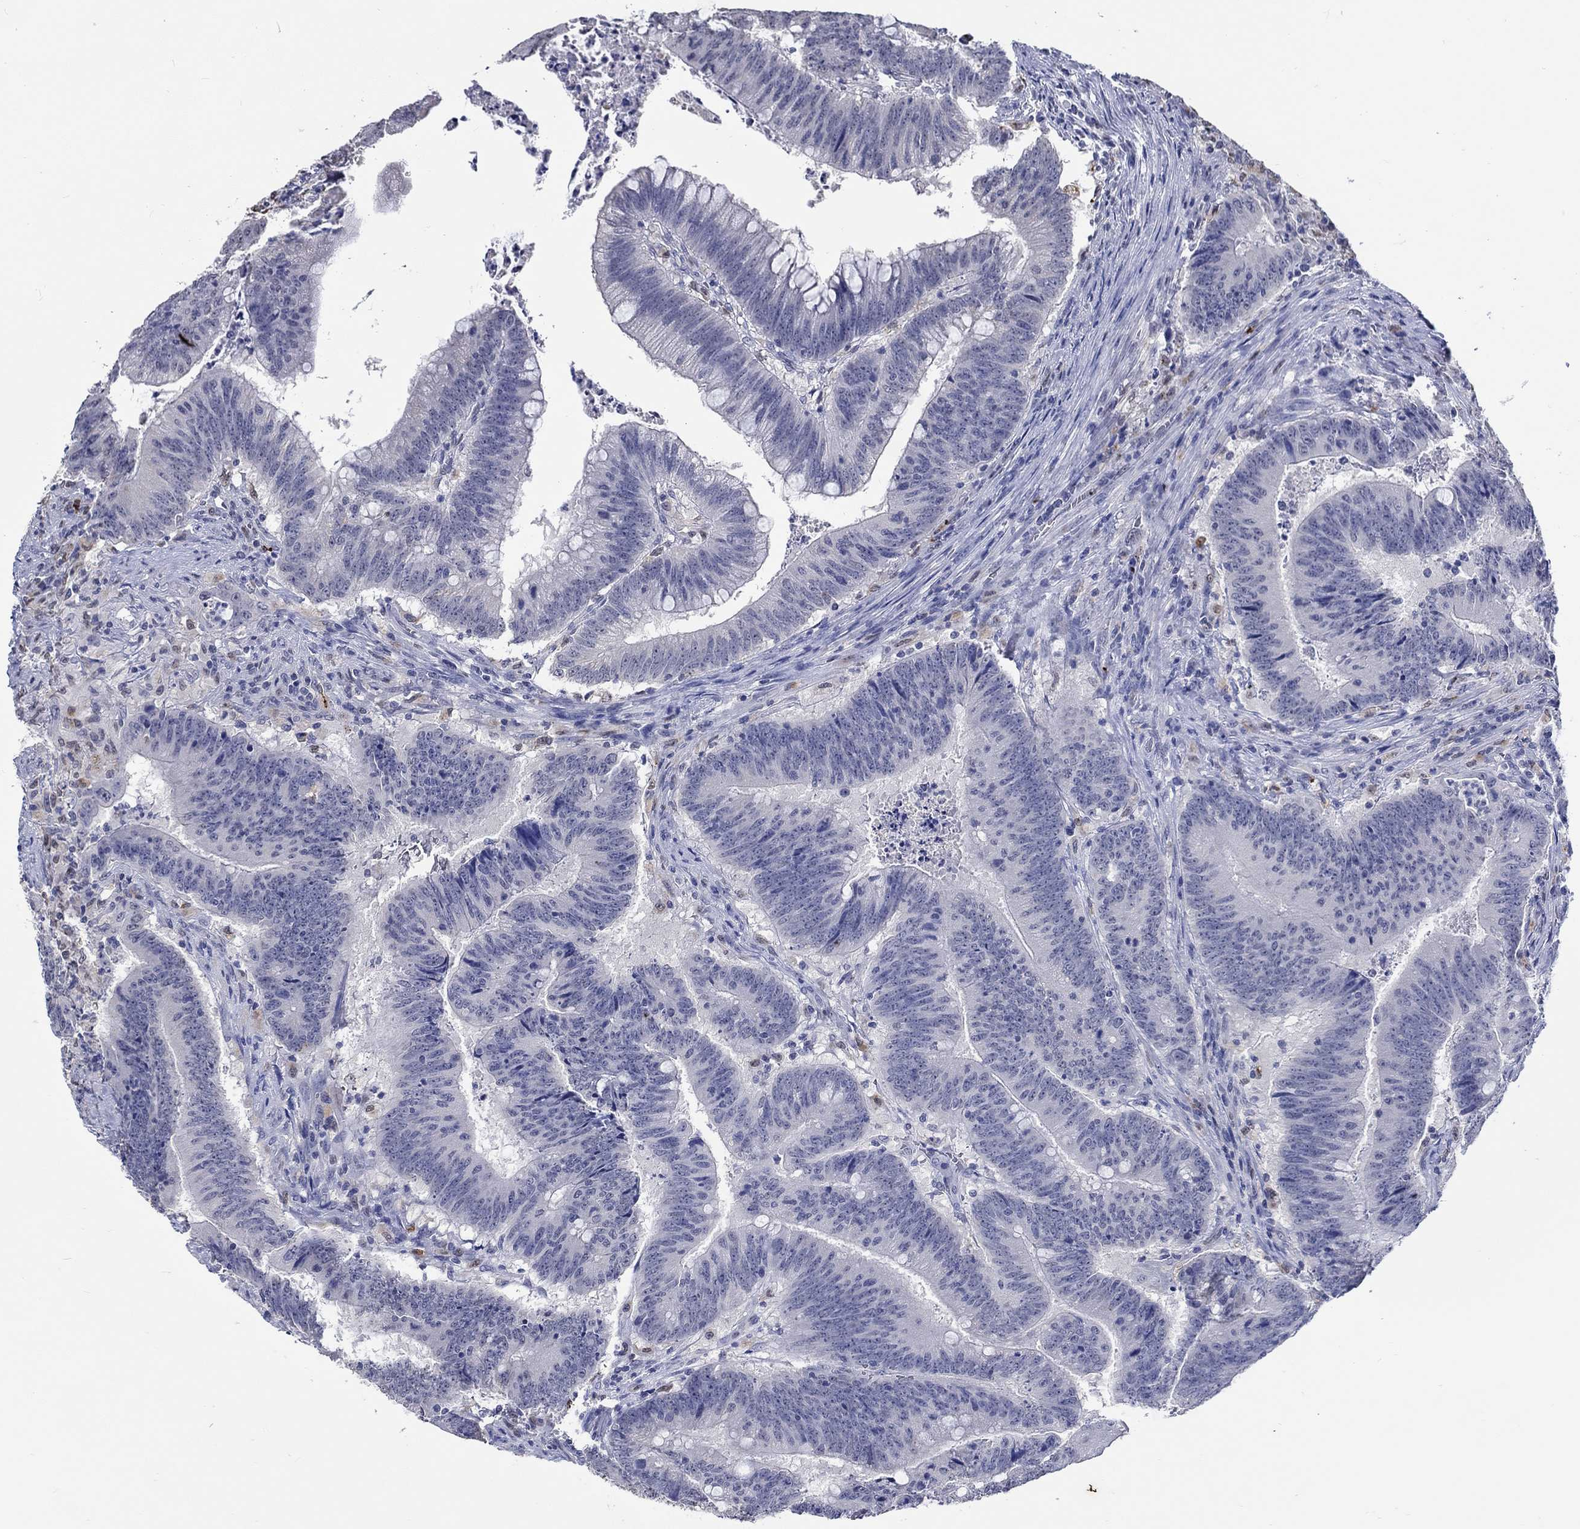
{"staining": {"intensity": "negative", "quantity": "none", "location": "none"}, "tissue": "colorectal cancer", "cell_type": "Tumor cells", "image_type": "cancer", "snomed": [{"axis": "morphology", "description": "Adenocarcinoma, NOS"}, {"axis": "topography", "description": "Colon"}], "caption": "An immunohistochemistry micrograph of colorectal cancer (adenocarcinoma) is shown. There is no staining in tumor cells of colorectal cancer (adenocarcinoma).", "gene": "GATA2", "patient": {"sex": "female", "age": 87}}